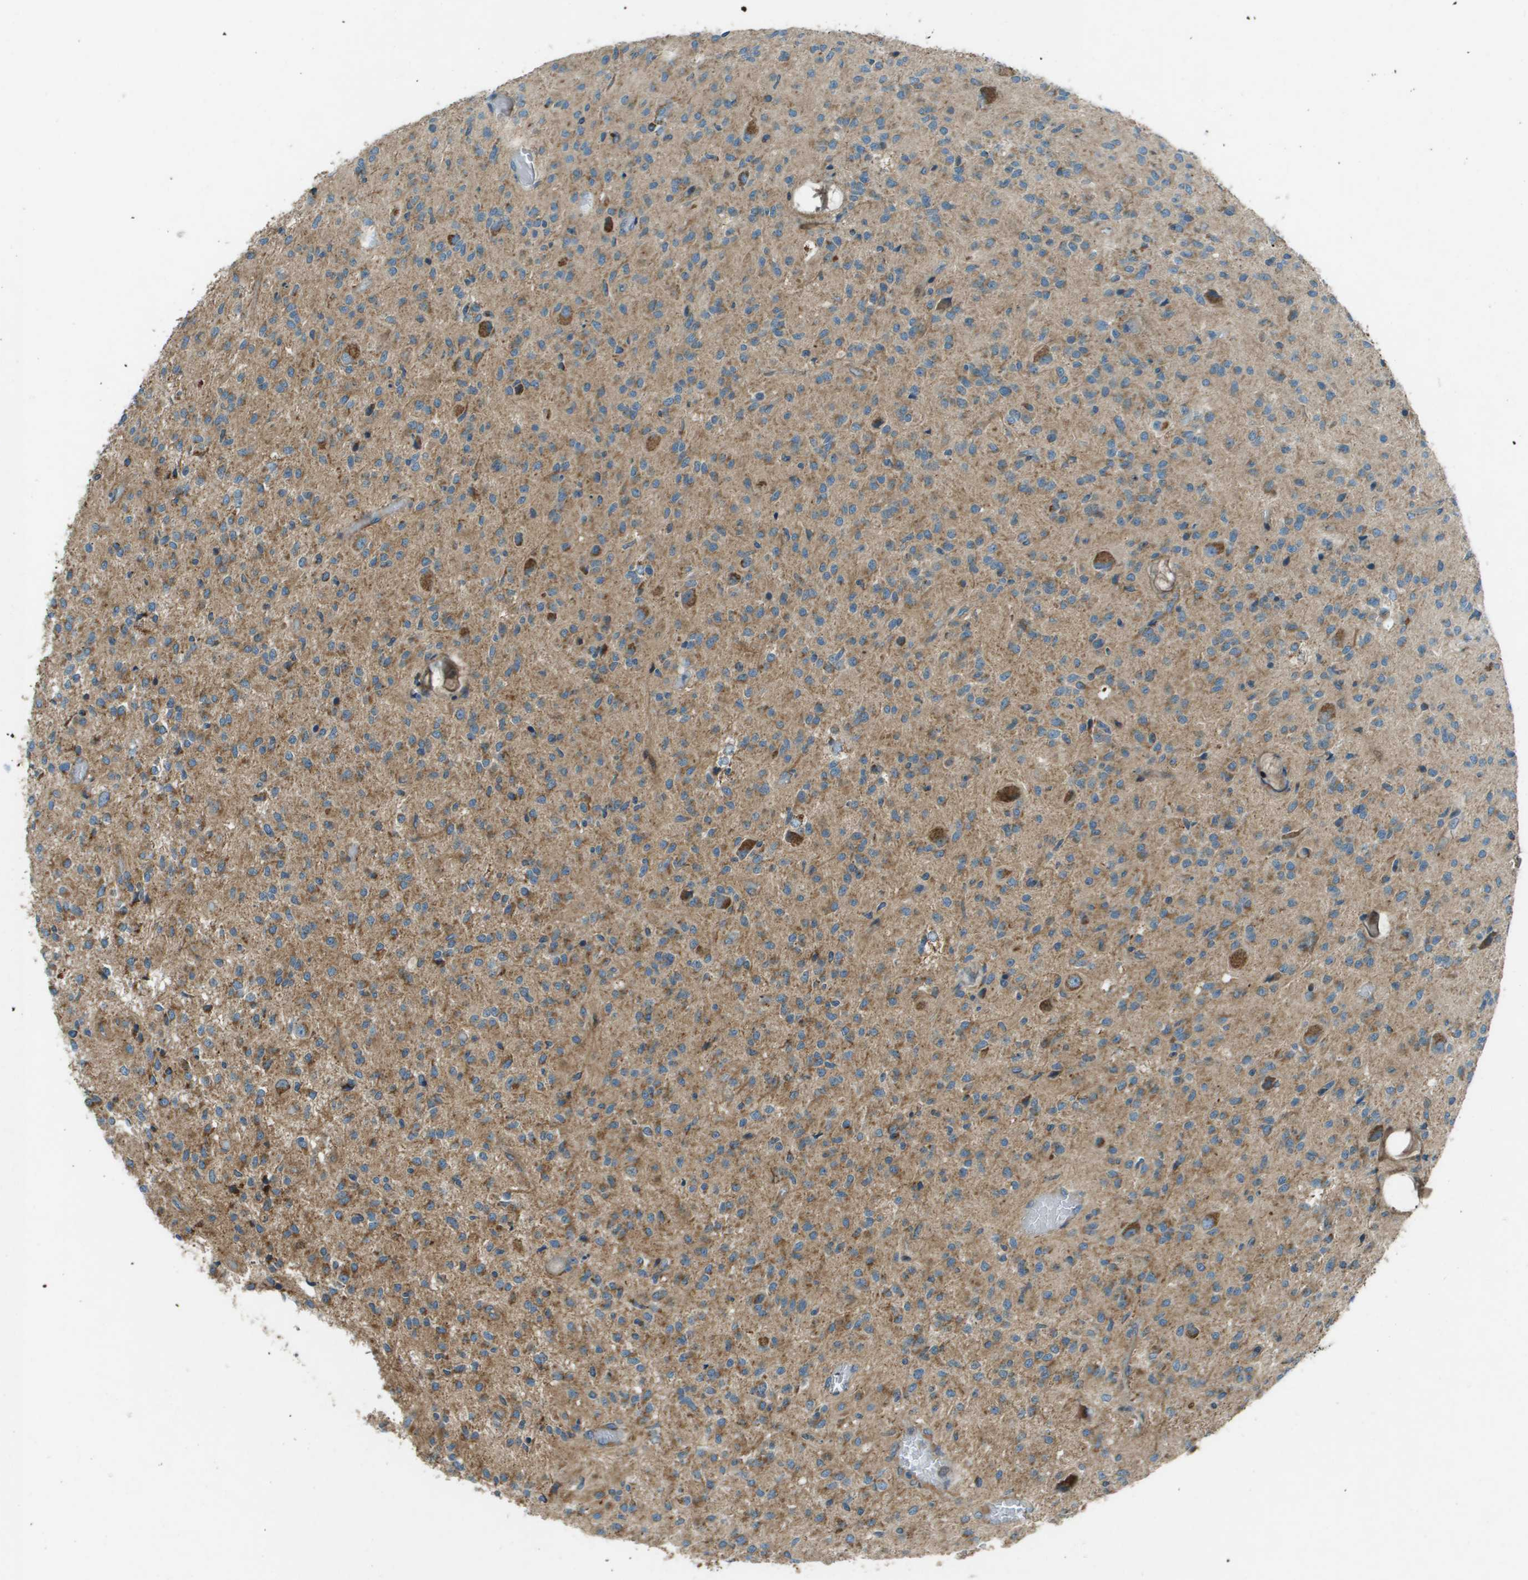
{"staining": {"intensity": "moderate", "quantity": ">75%", "location": "cytoplasmic/membranous"}, "tissue": "glioma", "cell_type": "Tumor cells", "image_type": "cancer", "snomed": [{"axis": "morphology", "description": "Glioma, malignant, High grade"}, {"axis": "topography", "description": "Brain"}], "caption": "High-power microscopy captured an immunohistochemistry micrograph of high-grade glioma (malignant), revealing moderate cytoplasmic/membranous positivity in approximately >75% of tumor cells.", "gene": "MIGA1", "patient": {"sex": "female", "age": 59}}